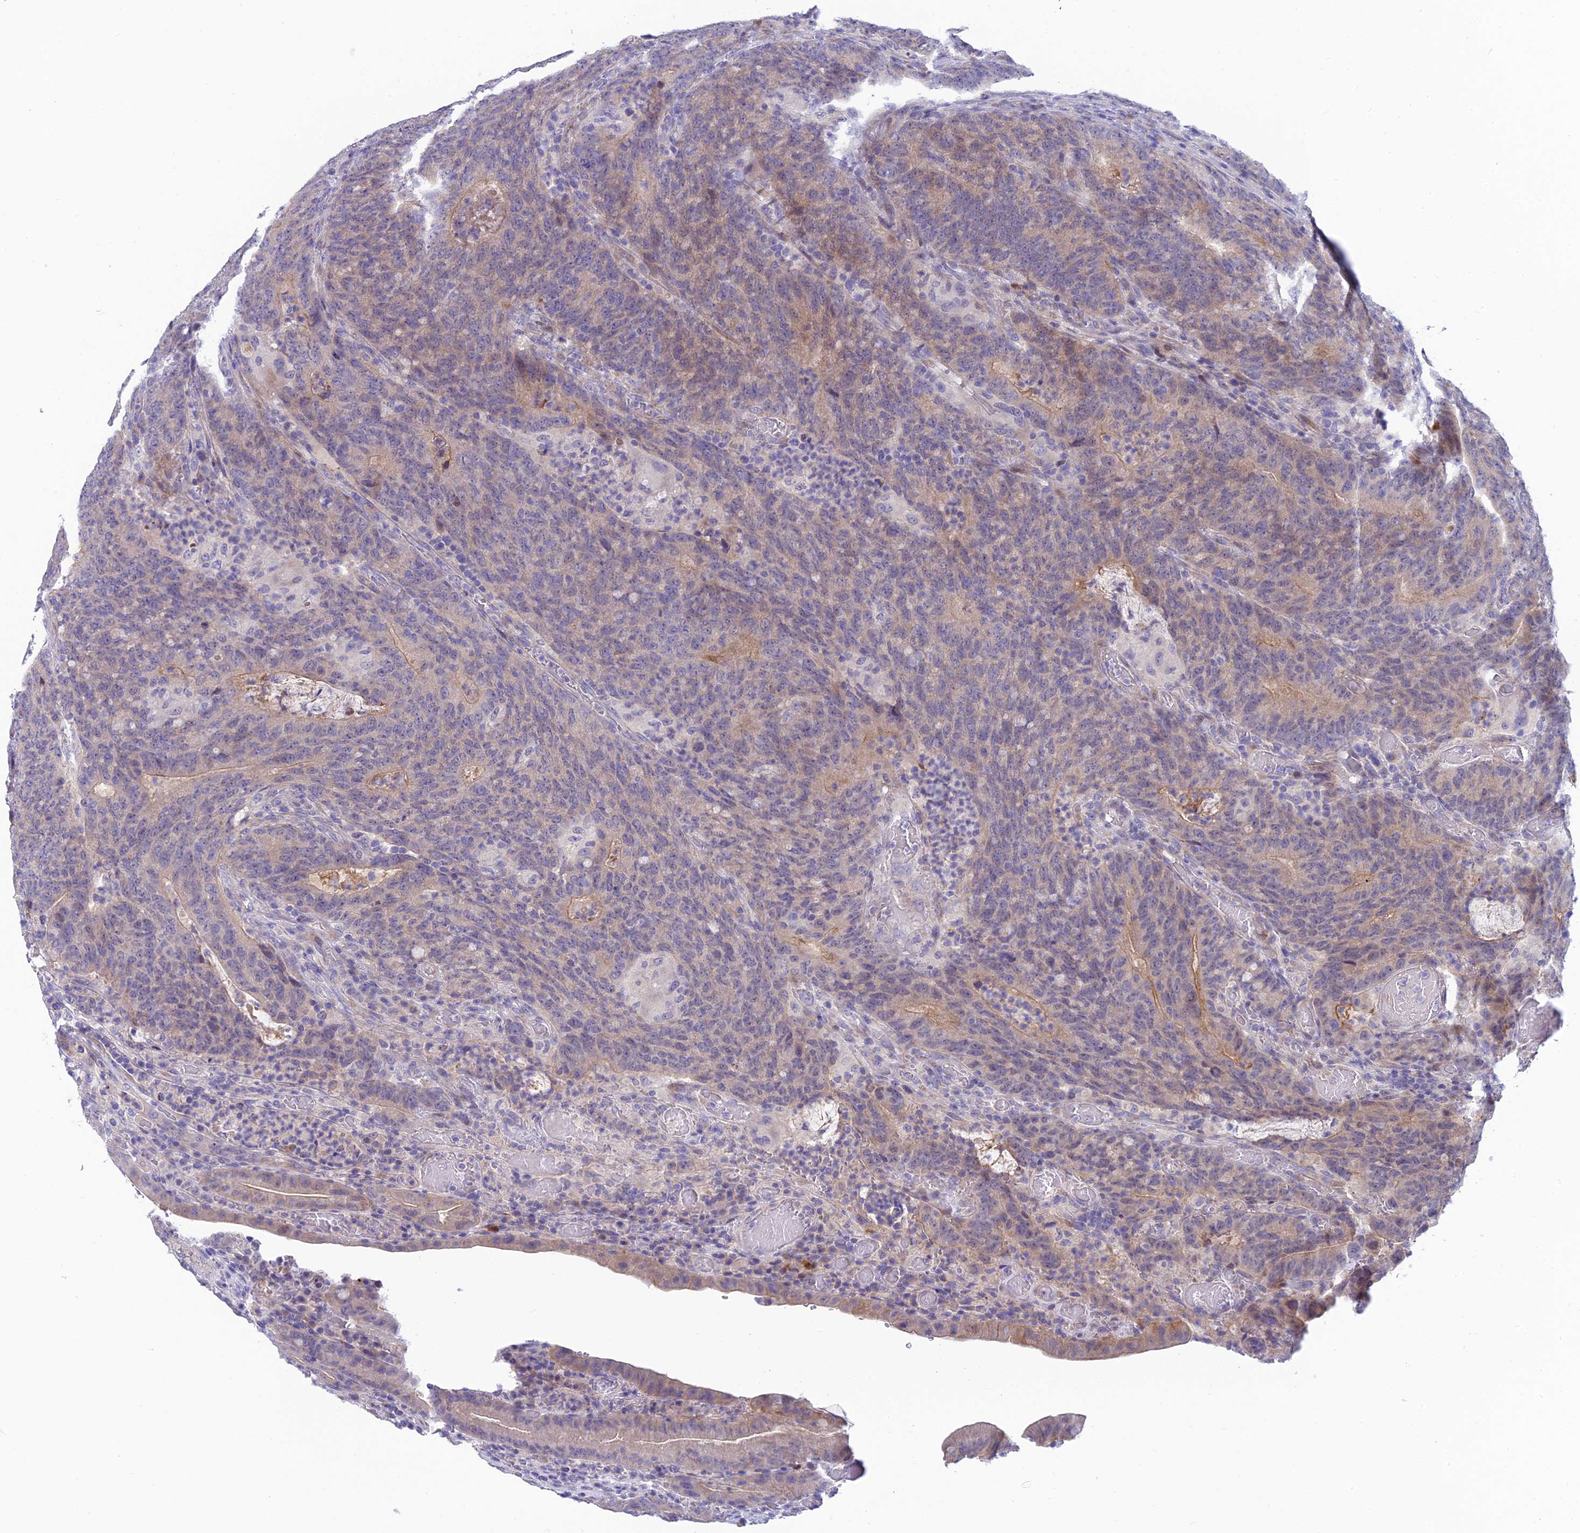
{"staining": {"intensity": "weak", "quantity": "<25%", "location": "cytoplasmic/membranous"}, "tissue": "colorectal cancer", "cell_type": "Tumor cells", "image_type": "cancer", "snomed": [{"axis": "morphology", "description": "Normal tissue, NOS"}, {"axis": "morphology", "description": "Adenocarcinoma, NOS"}, {"axis": "topography", "description": "Colon"}], "caption": "Immunohistochemical staining of human colorectal cancer (adenocarcinoma) reveals no significant staining in tumor cells.", "gene": "XPO7", "patient": {"sex": "female", "age": 75}}